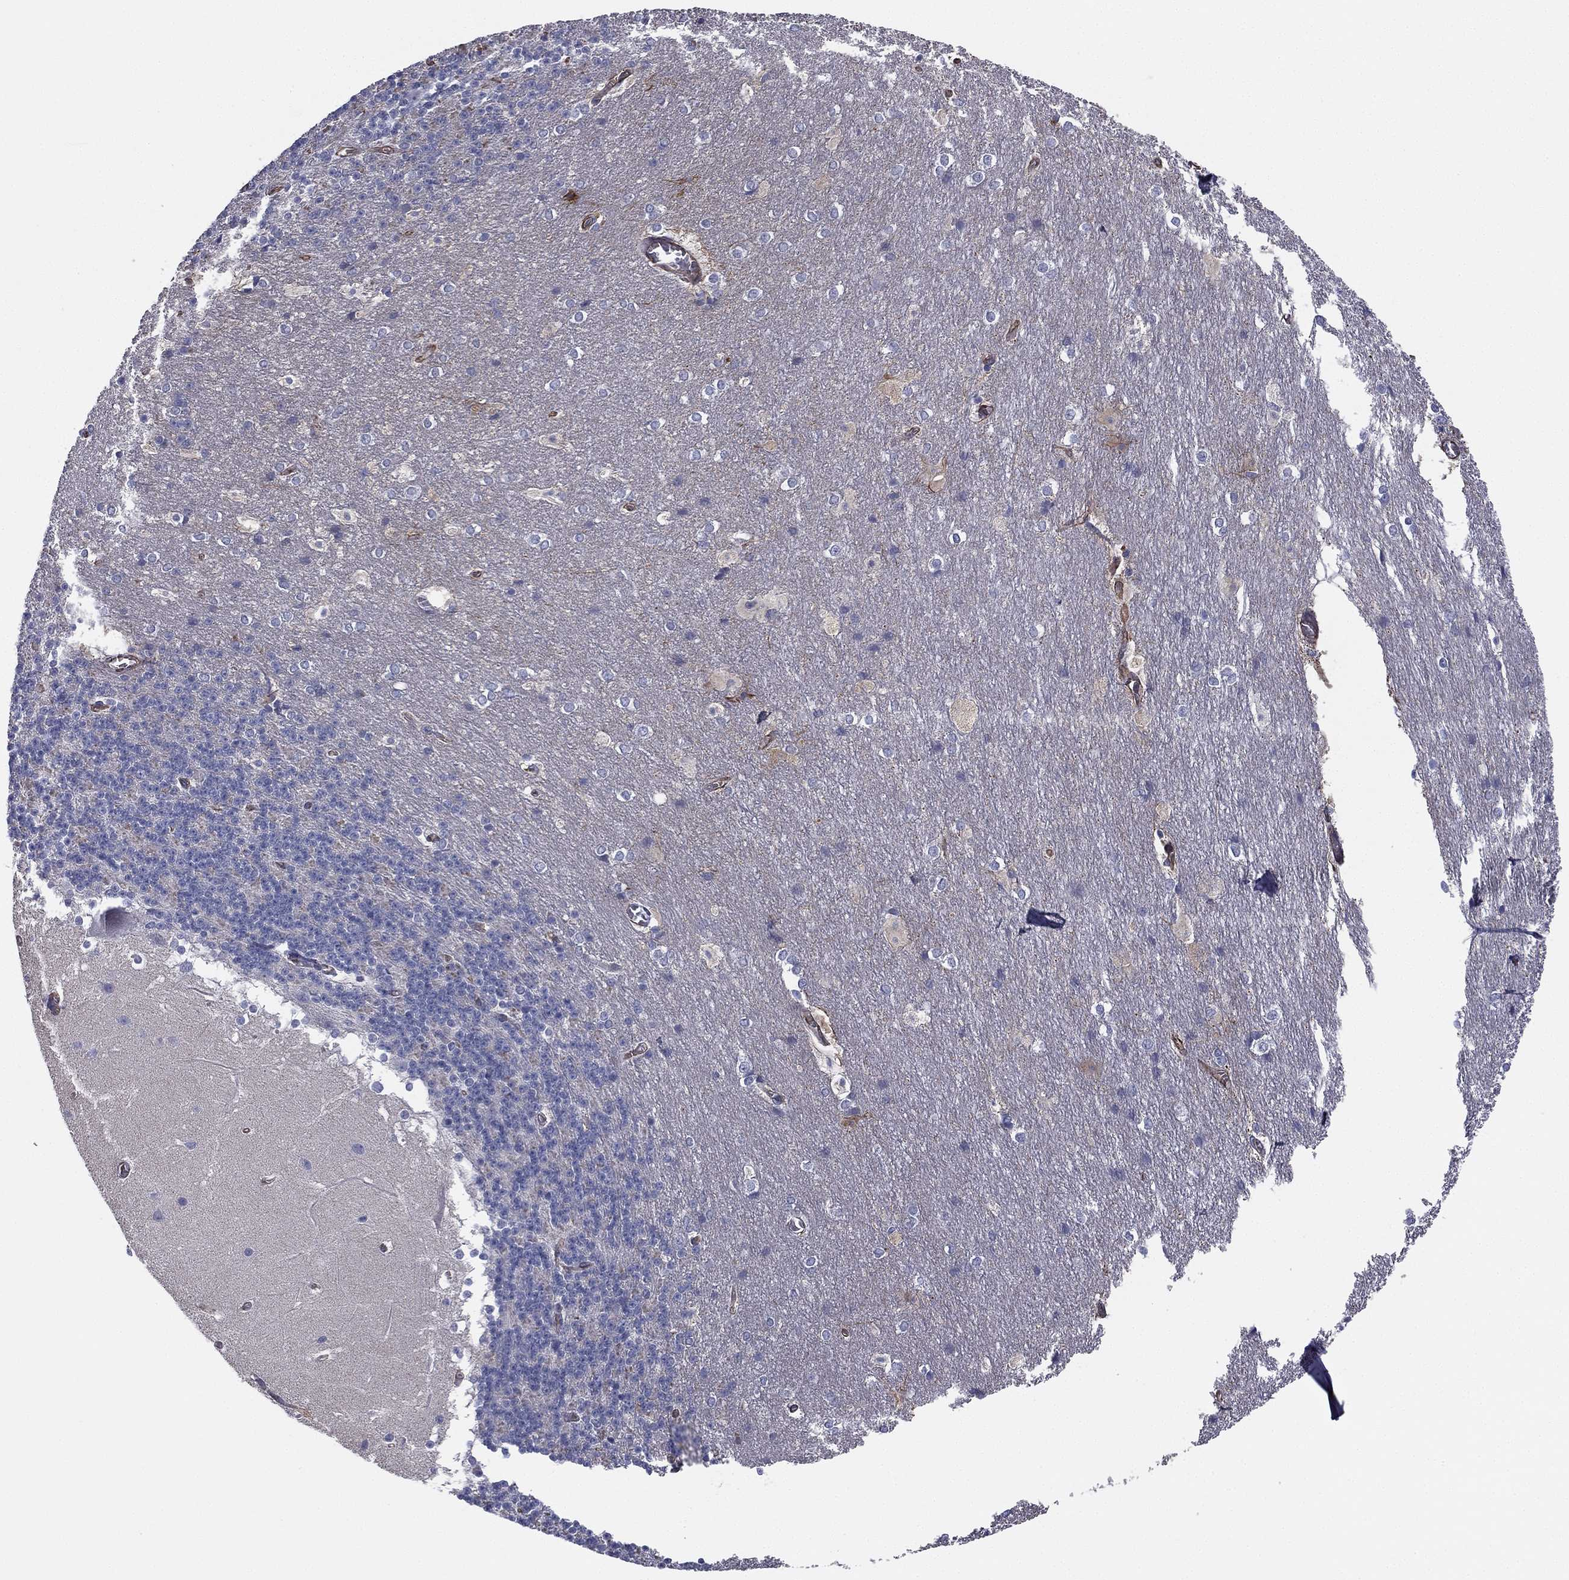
{"staining": {"intensity": "negative", "quantity": "none", "location": "none"}, "tissue": "cerebellum", "cell_type": "Cells in granular layer", "image_type": "normal", "snomed": [{"axis": "morphology", "description": "Normal tissue, NOS"}, {"axis": "topography", "description": "Cerebellum"}], "caption": "The histopathology image shows no staining of cells in granular layer in unremarkable cerebellum.", "gene": "SCUBE1", "patient": {"sex": "female", "age": 19}}